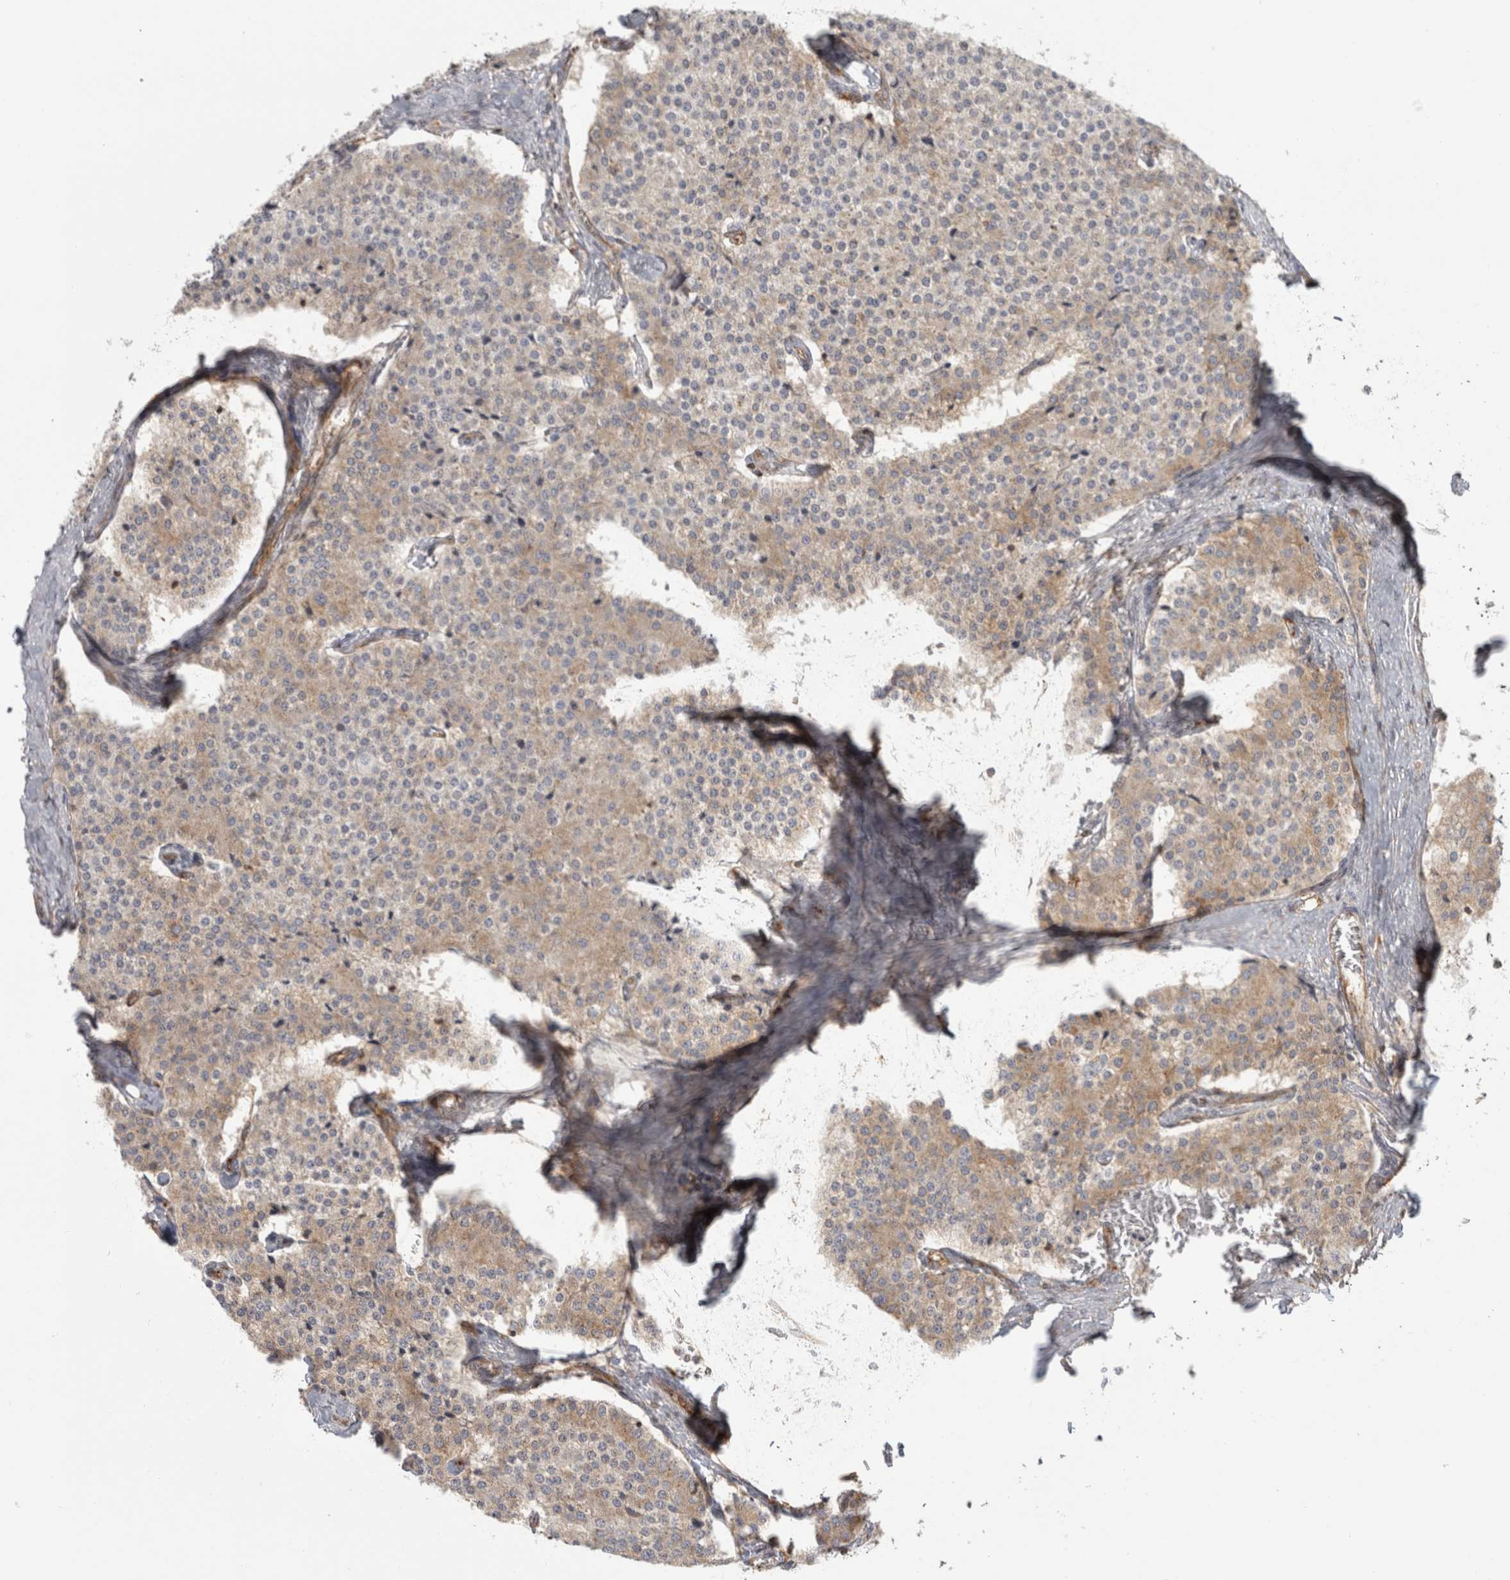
{"staining": {"intensity": "weak", "quantity": "25%-75%", "location": "cytoplasmic/membranous"}, "tissue": "carcinoid", "cell_type": "Tumor cells", "image_type": "cancer", "snomed": [{"axis": "morphology", "description": "Carcinoid, malignant, NOS"}, {"axis": "topography", "description": "Colon"}], "caption": "A photomicrograph of human carcinoid (malignant) stained for a protein shows weak cytoplasmic/membranous brown staining in tumor cells. (DAB = brown stain, brightfield microscopy at high magnification).", "gene": "HLA-E", "patient": {"sex": "female", "age": 52}}